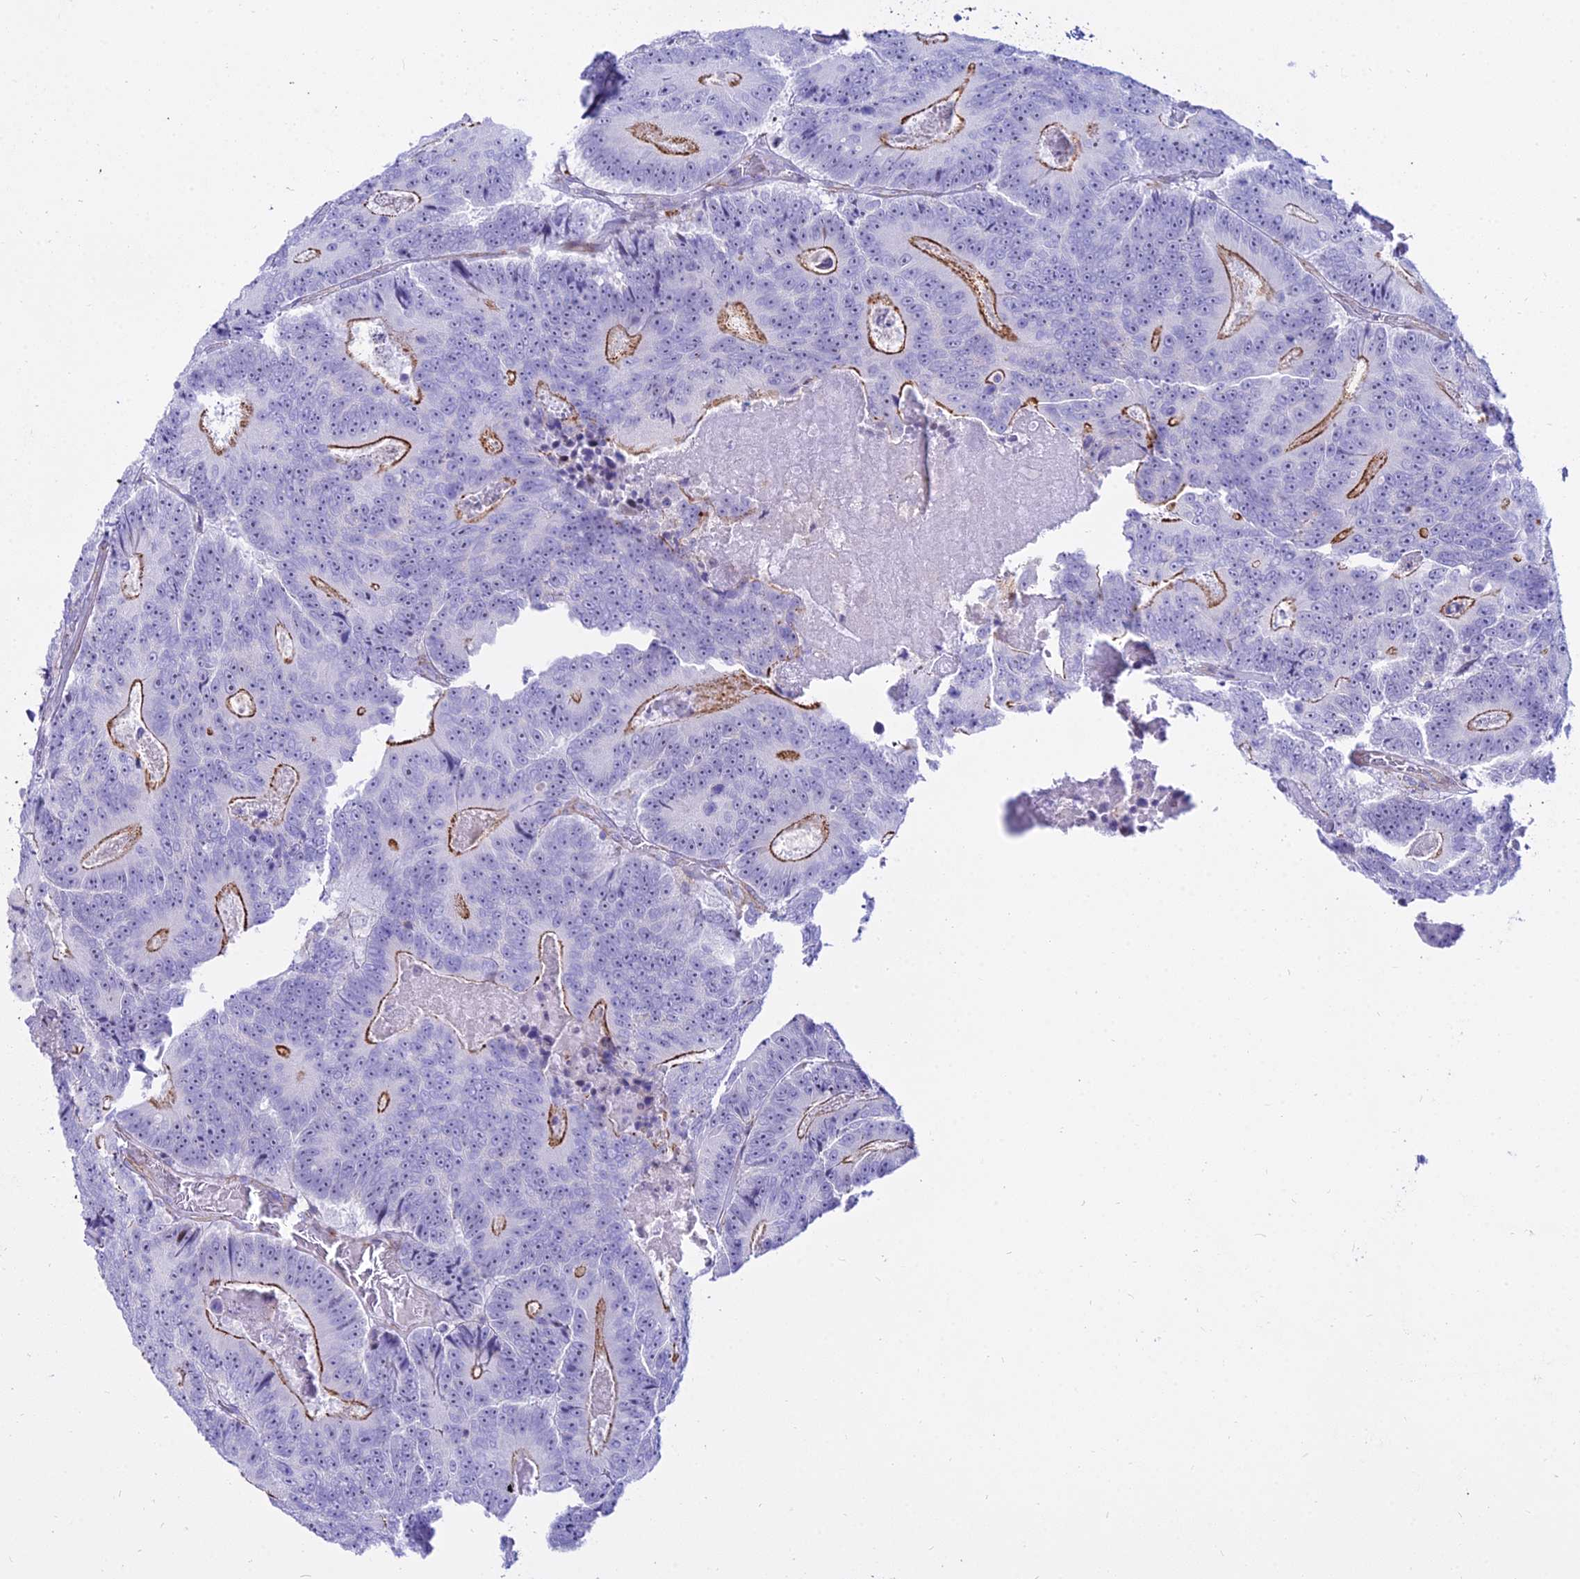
{"staining": {"intensity": "moderate", "quantity": "<25%", "location": "cytoplasmic/membranous"}, "tissue": "colorectal cancer", "cell_type": "Tumor cells", "image_type": "cancer", "snomed": [{"axis": "morphology", "description": "Adenocarcinoma, NOS"}, {"axis": "topography", "description": "Colon"}], "caption": "About <25% of tumor cells in colorectal cancer (adenocarcinoma) exhibit moderate cytoplasmic/membranous protein expression as visualized by brown immunohistochemical staining.", "gene": "DLX1", "patient": {"sex": "male", "age": 83}}